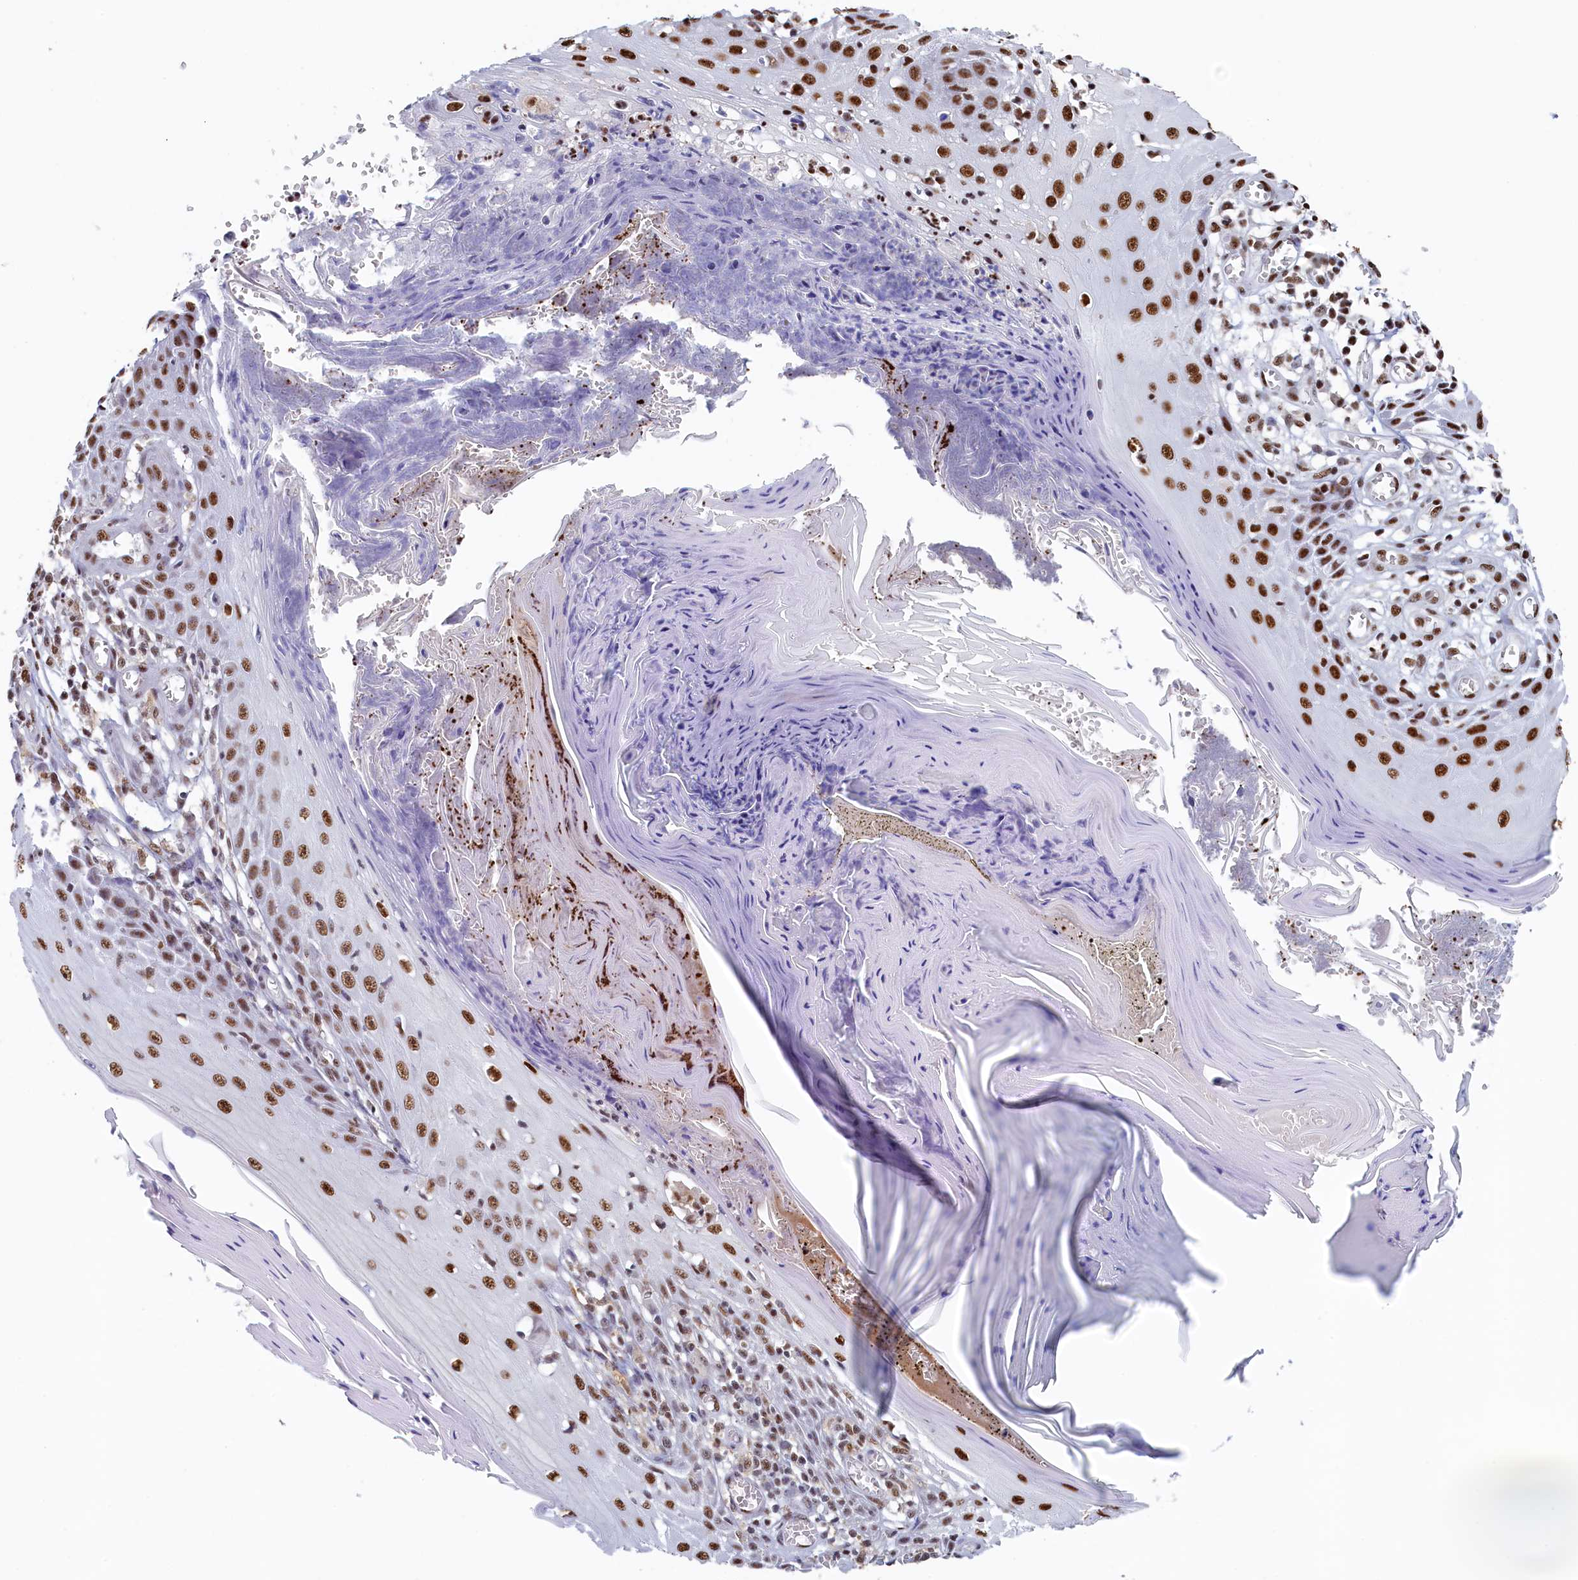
{"staining": {"intensity": "strong", "quantity": ">75%", "location": "nuclear"}, "tissue": "skin cancer", "cell_type": "Tumor cells", "image_type": "cancer", "snomed": [{"axis": "morphology", "description": "Squamous cell carcinoma, NOS"}, {"axis": "topography", "description": "Skin"}], "caption": "High-magnification brightfield microscopy of skin squamous cell carcinoma stained with DAB (3,3'-diaminobenzidine) (brown) and counterstained with hematoxylin (blue). tumor cells exhibit strong nuclear positivity is identified in about>75% of cells.", "gene": "MOSPD3", "patient": {"sex": "female", "age": 73}}